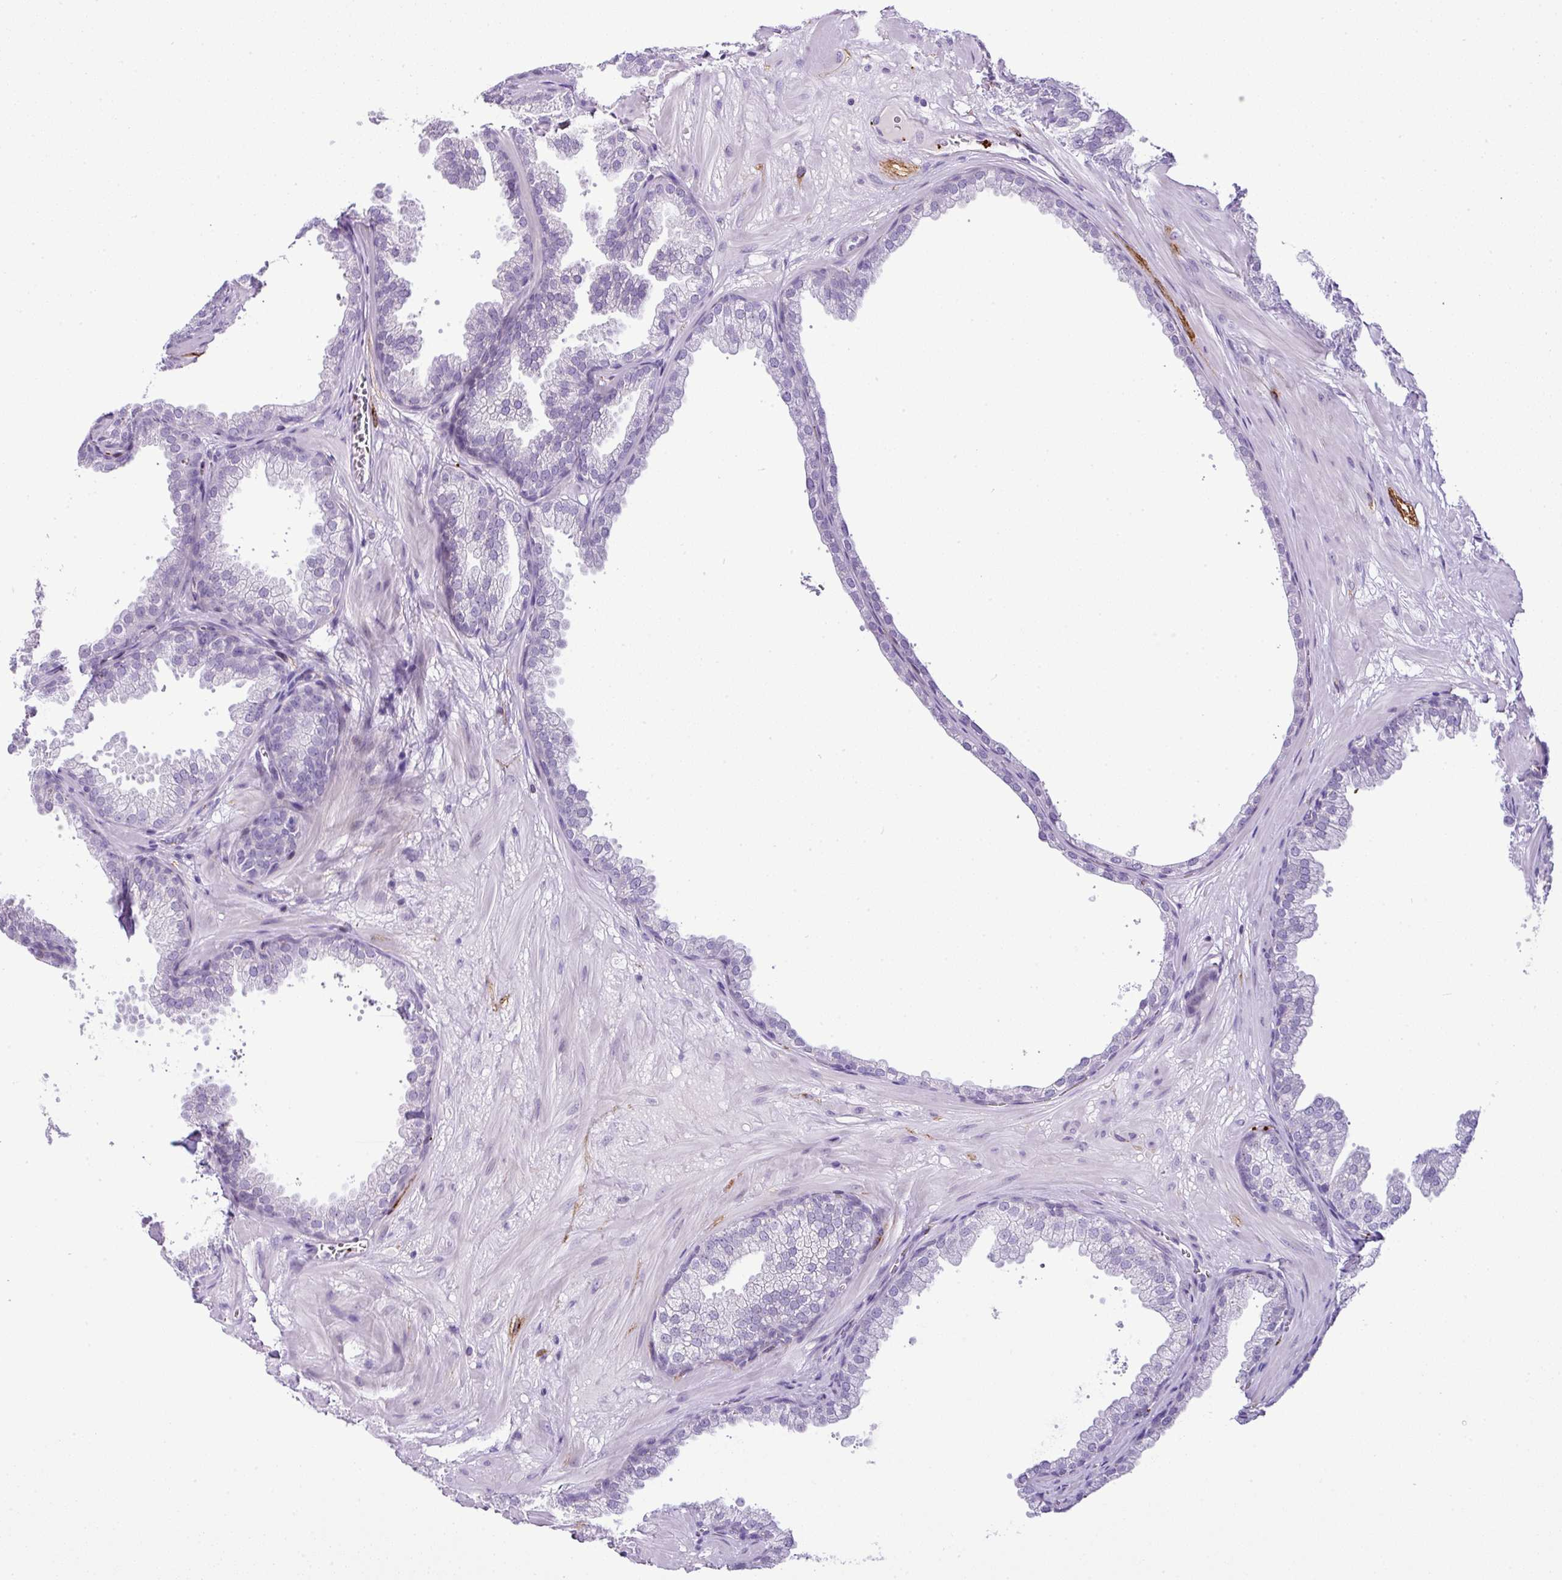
{"staining": {"intensity": "negative", "quantity": "none", "location": "none"}, "tissue": "prostate", "cell_type": "Glandular cells", "image_type": "normal", "snomed": [{"axis": "morphology", "description": "Normal tissue, NOS"}, {"axis": "topography", "description": "Prostate"}], "caption": "This is an immunohistochemistry (IHC) image of unremarkable human prostate. There is no positivity in glandular cells.", "gene": "CMTM5", "patient": {"sex": "male", "age": 37}}